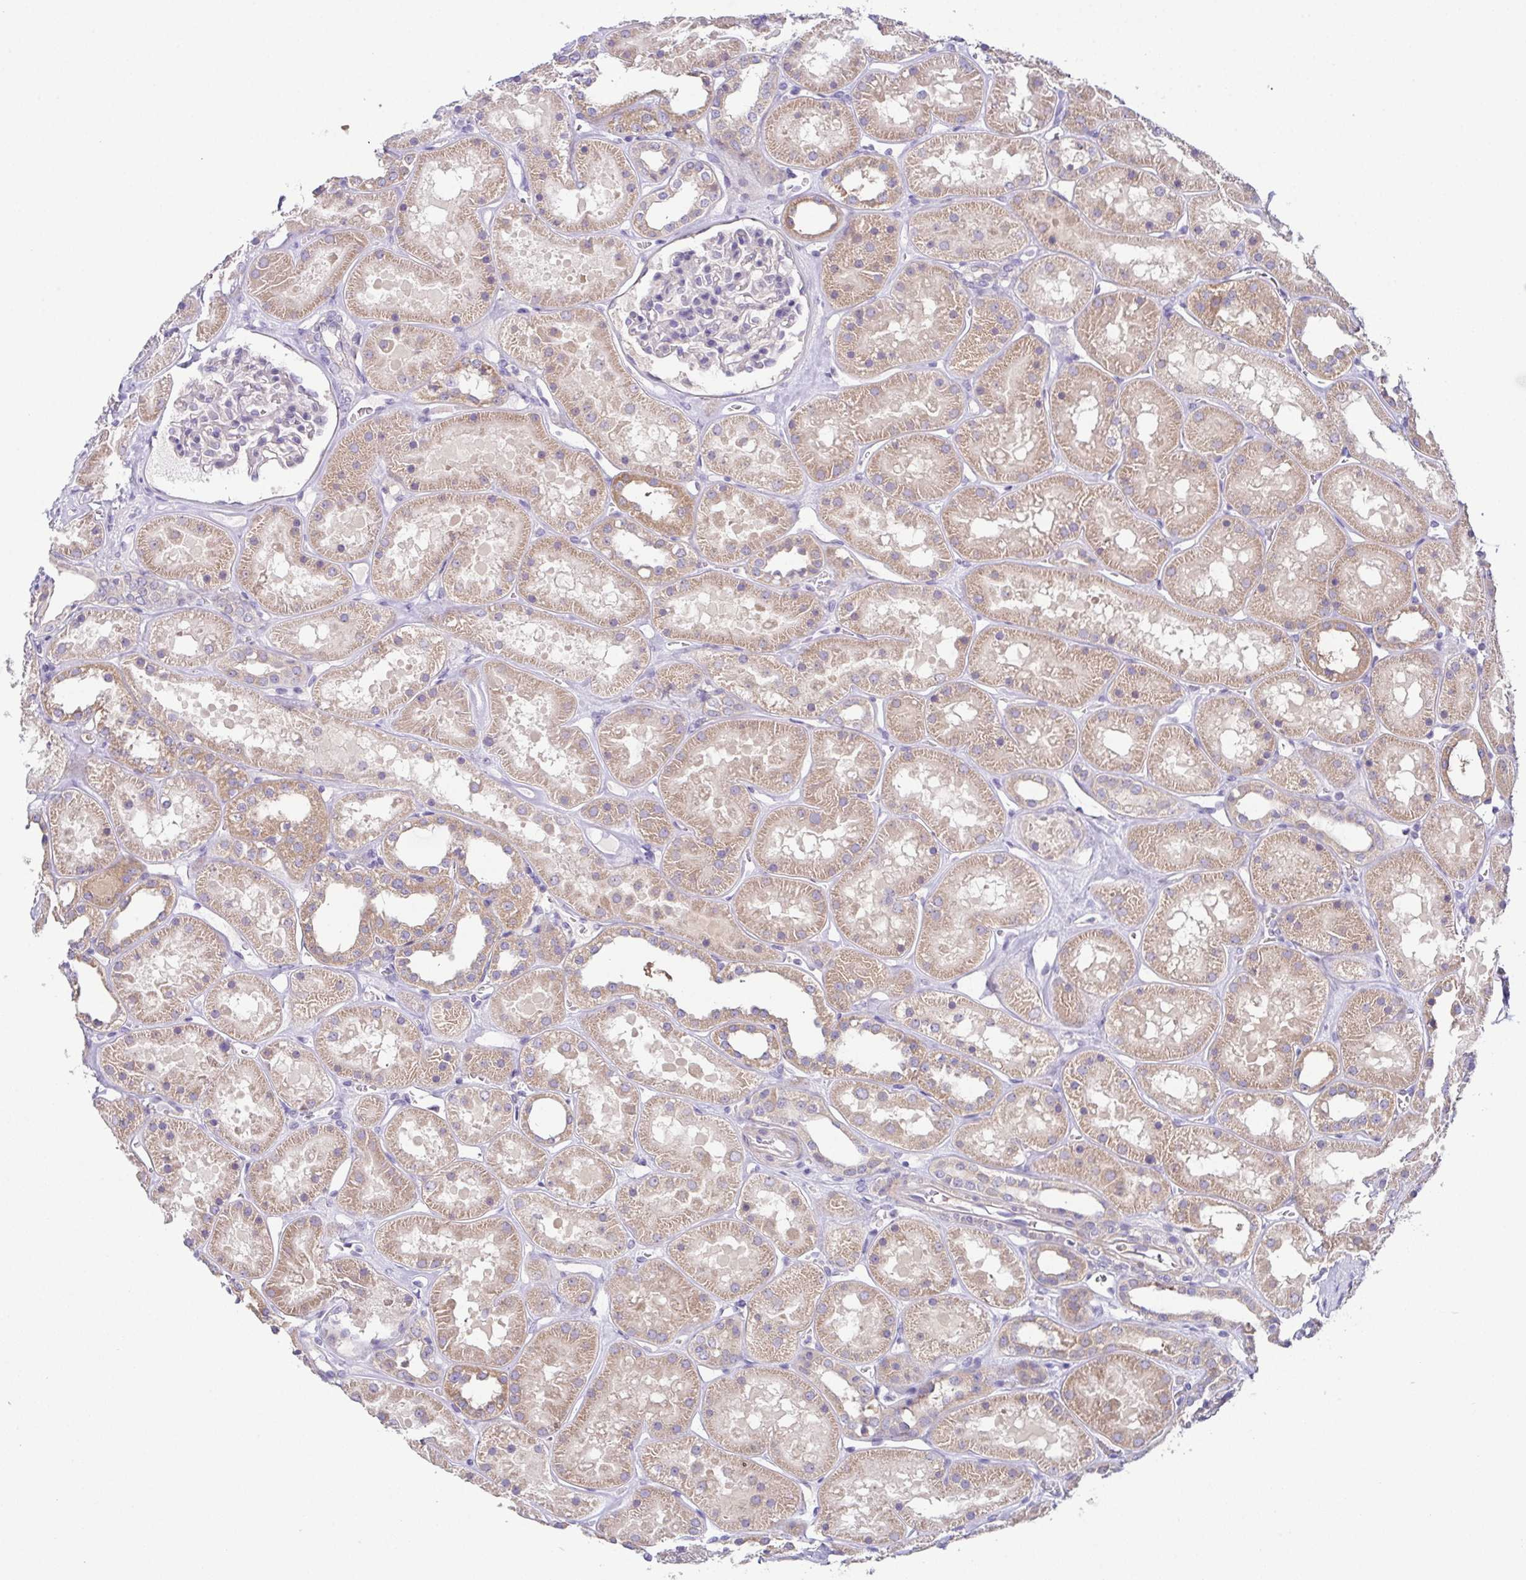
{"staining": {"intensity": "negative", "quantity": "none", "location": "none"}, "tissue": "kidney", "cell_type": "Cells in glomeruli", "image_type": "normal", "snomed": [{"axis": "morphology", "description": "Normal tissue, NOS"}, {"axis": "topography", "description": "Kidney"}], "caption": "Cells in glomeruli are negative for protein expression in normal human kidney. Nuclei are stained in blue.", "gene": "CFAP97D1", "patient": {"sex": "female", "age": 41}}